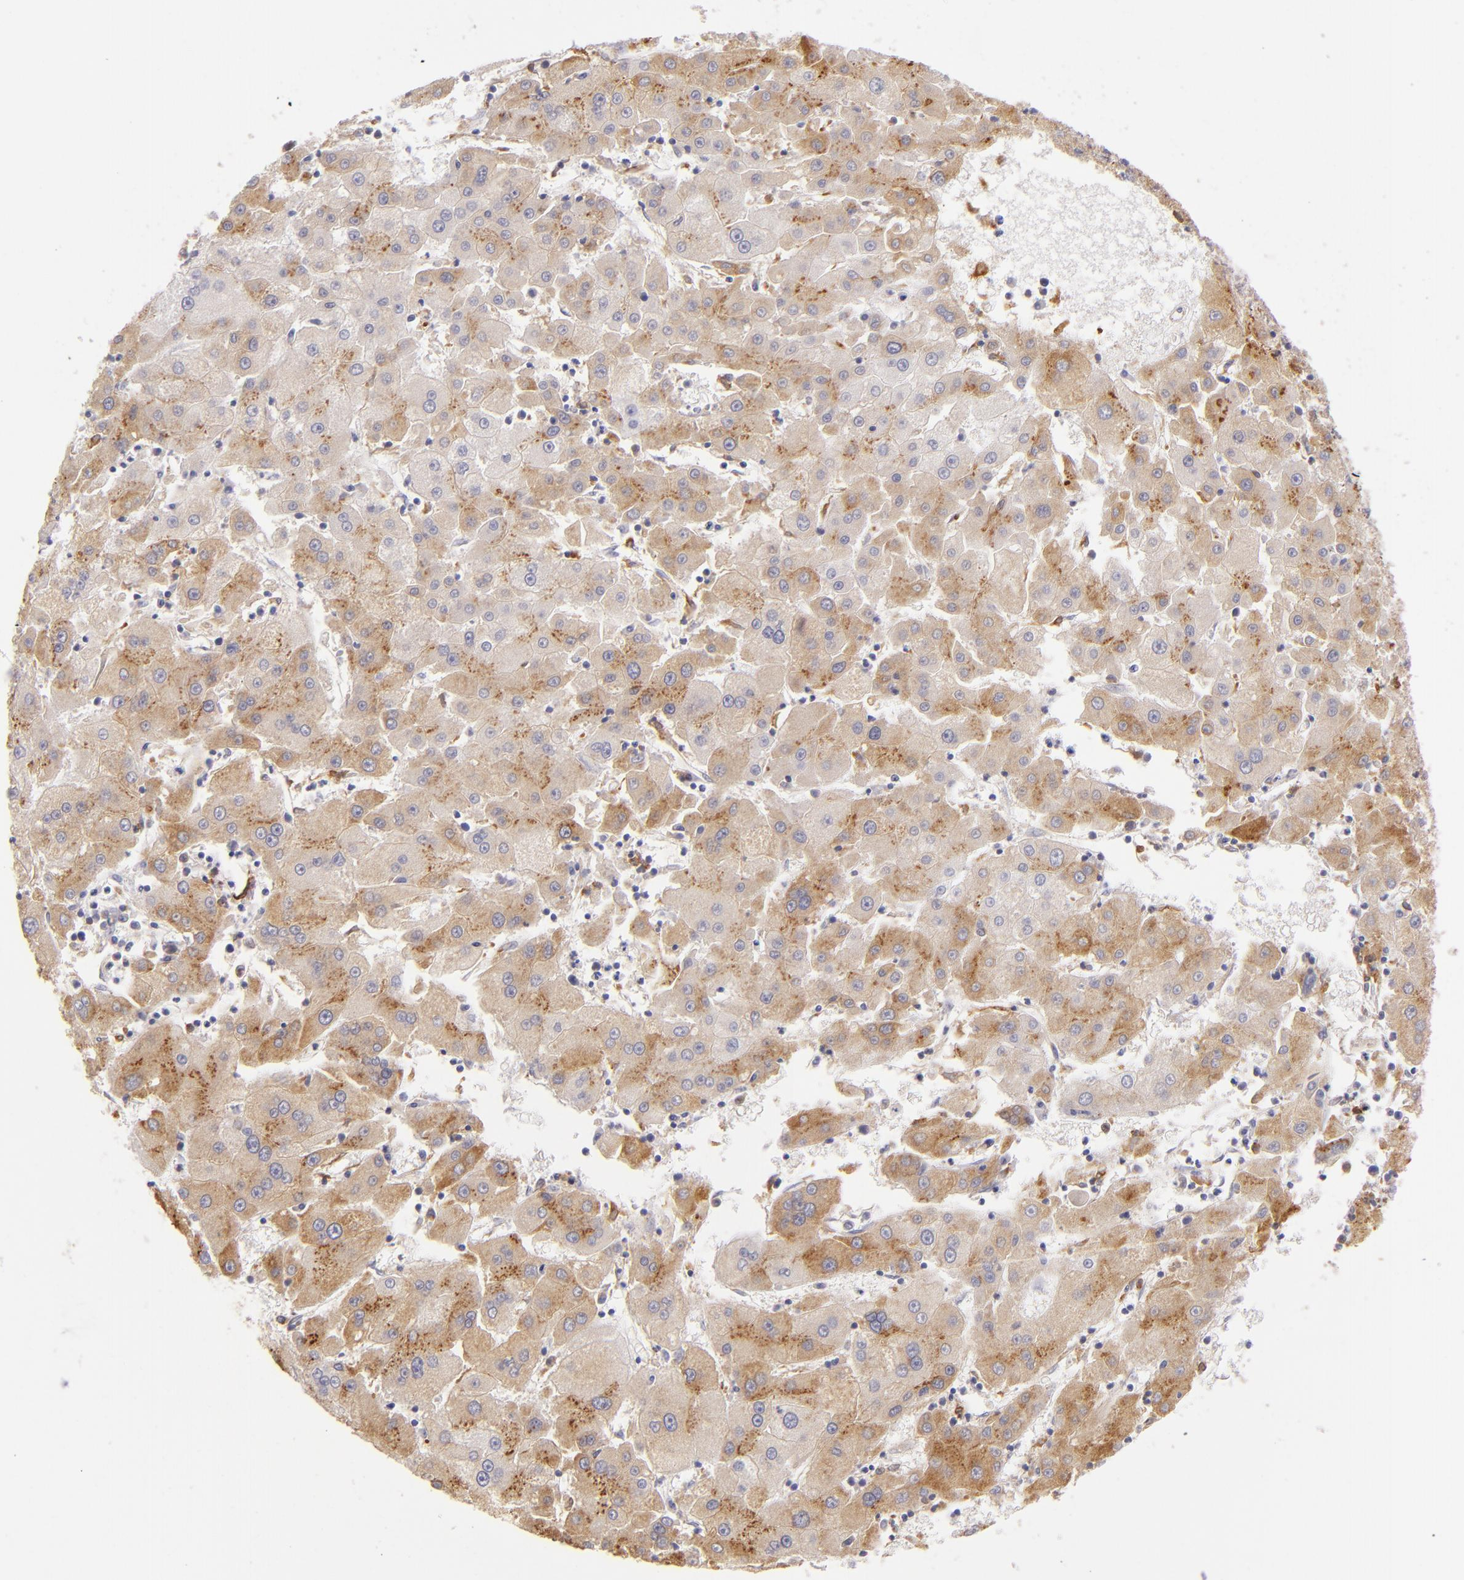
{"staining": {"intensity": "moderate", "quantity": ">75%", "location": "cytoplasmic/membranous"}, "tissue": "liver cancer", "cell_type": "Tumor cells", "image_type": "cancer", "snomed": [{"axis": "morphology", "description": "Carcinoma, Hepatocellular, NOS"}, {"axis": "topography", "description": "Liver"}], "caption": "A brown stain highlights moderate cytoplasmic/membranous positivity of a protein in liver cancer (hepatocellular carcinoma) tumor cells.", "gene": "CD74", "patient": {"sex": "male", "age": 72}}